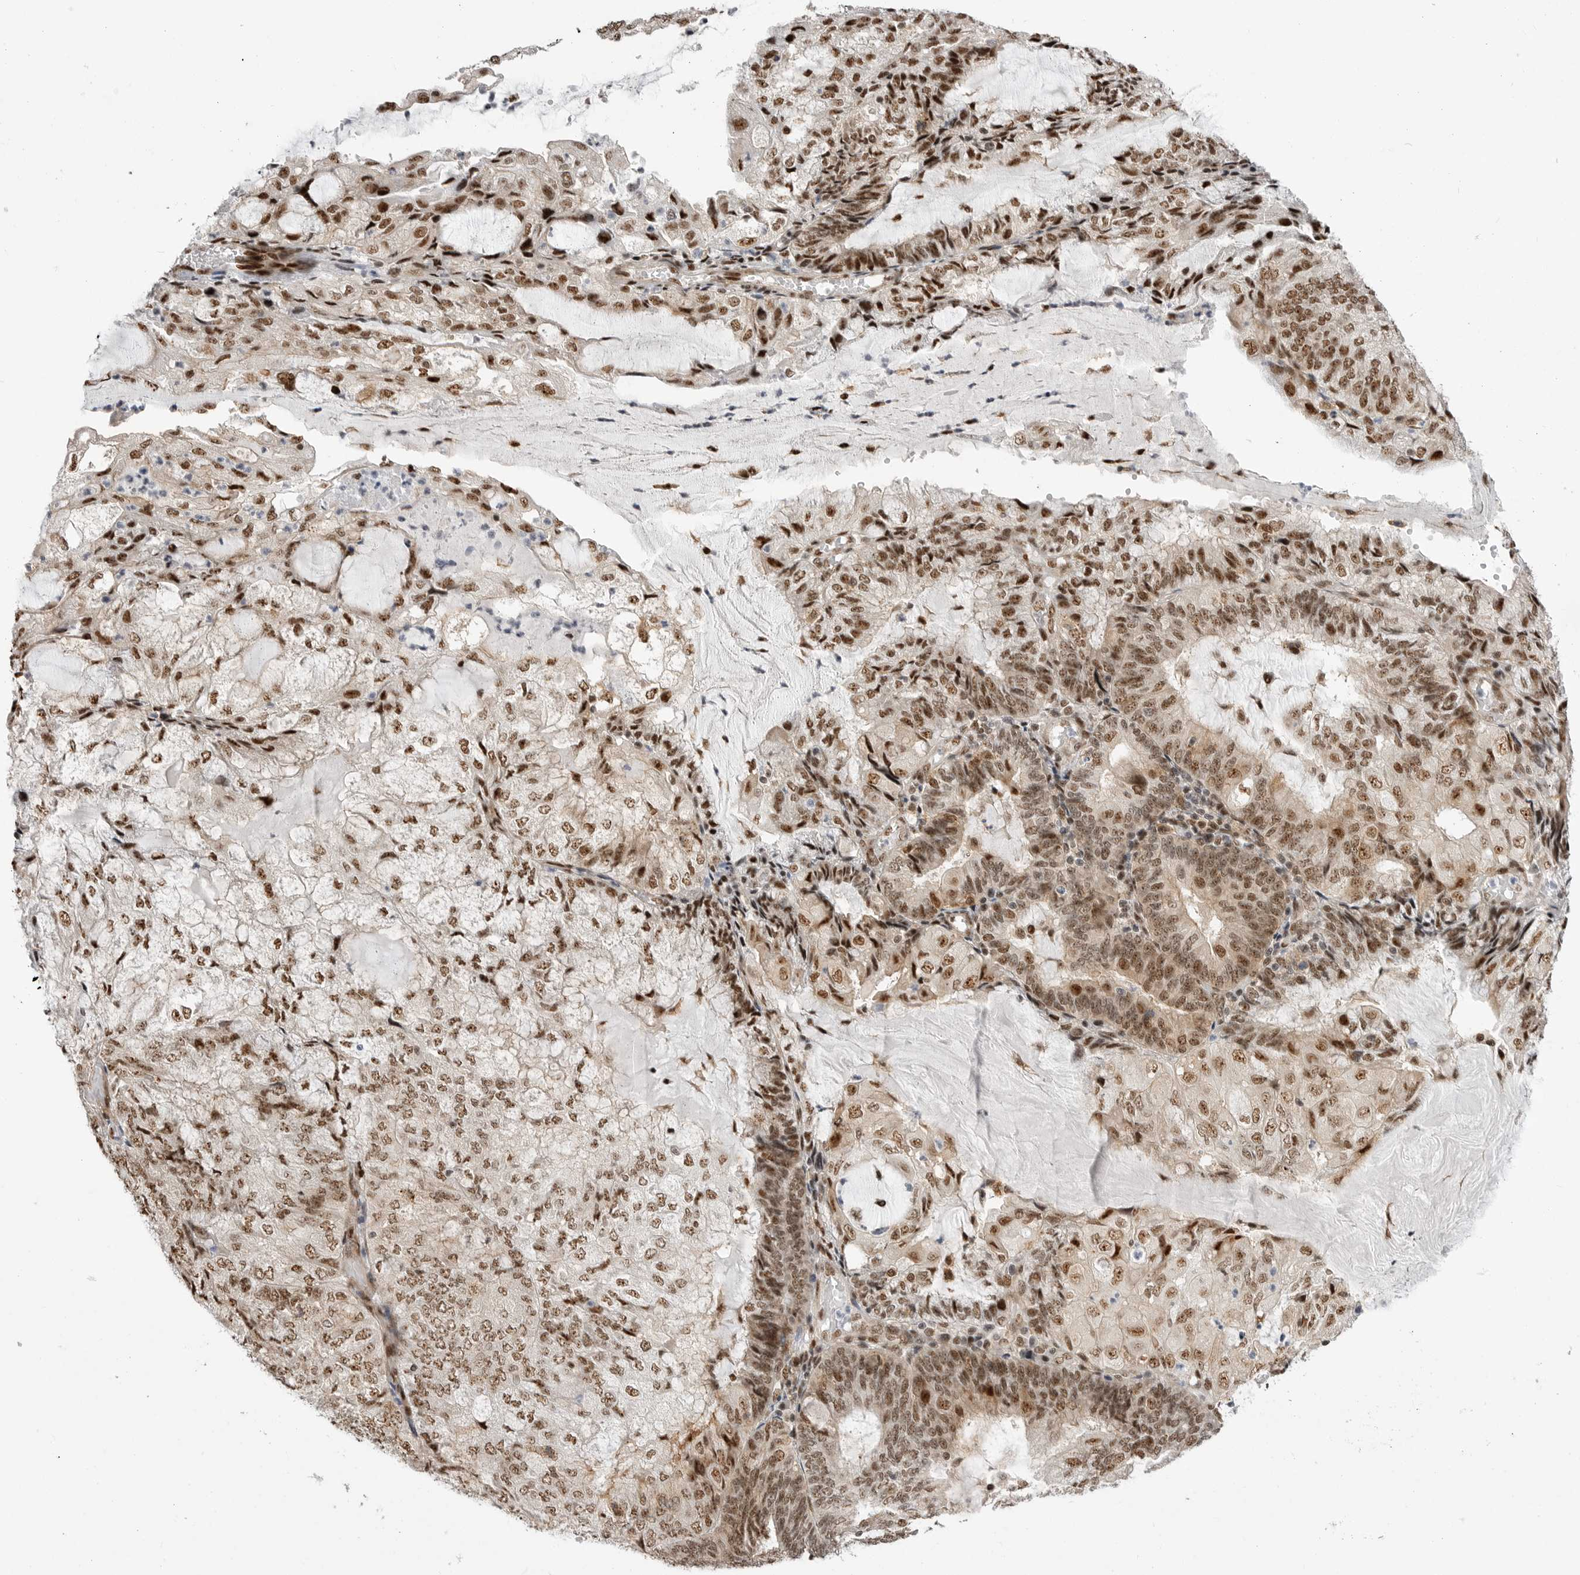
{"staining": {"intensity": "moderate", "quantity": ">75%", "location": "nuclear"}, "tissue": "endometrial cancer", "cell_type": "Tumor cells", "image_type": "cancer", "snomed": [{"axis": "morphology", "description": "Adenocarcinoma, NOS"}, {"axis": "topography", "description": "Endometrium"}], "caption": "Endometrial adenocarcinoma tissue shows moderate nuclear expression in approximately >75% of tumor cells (Brightfield microscopy of DAB IHC at high magnification).", "gene": "GPATCH2", "patient": {"sex": "female", "age": 81}}